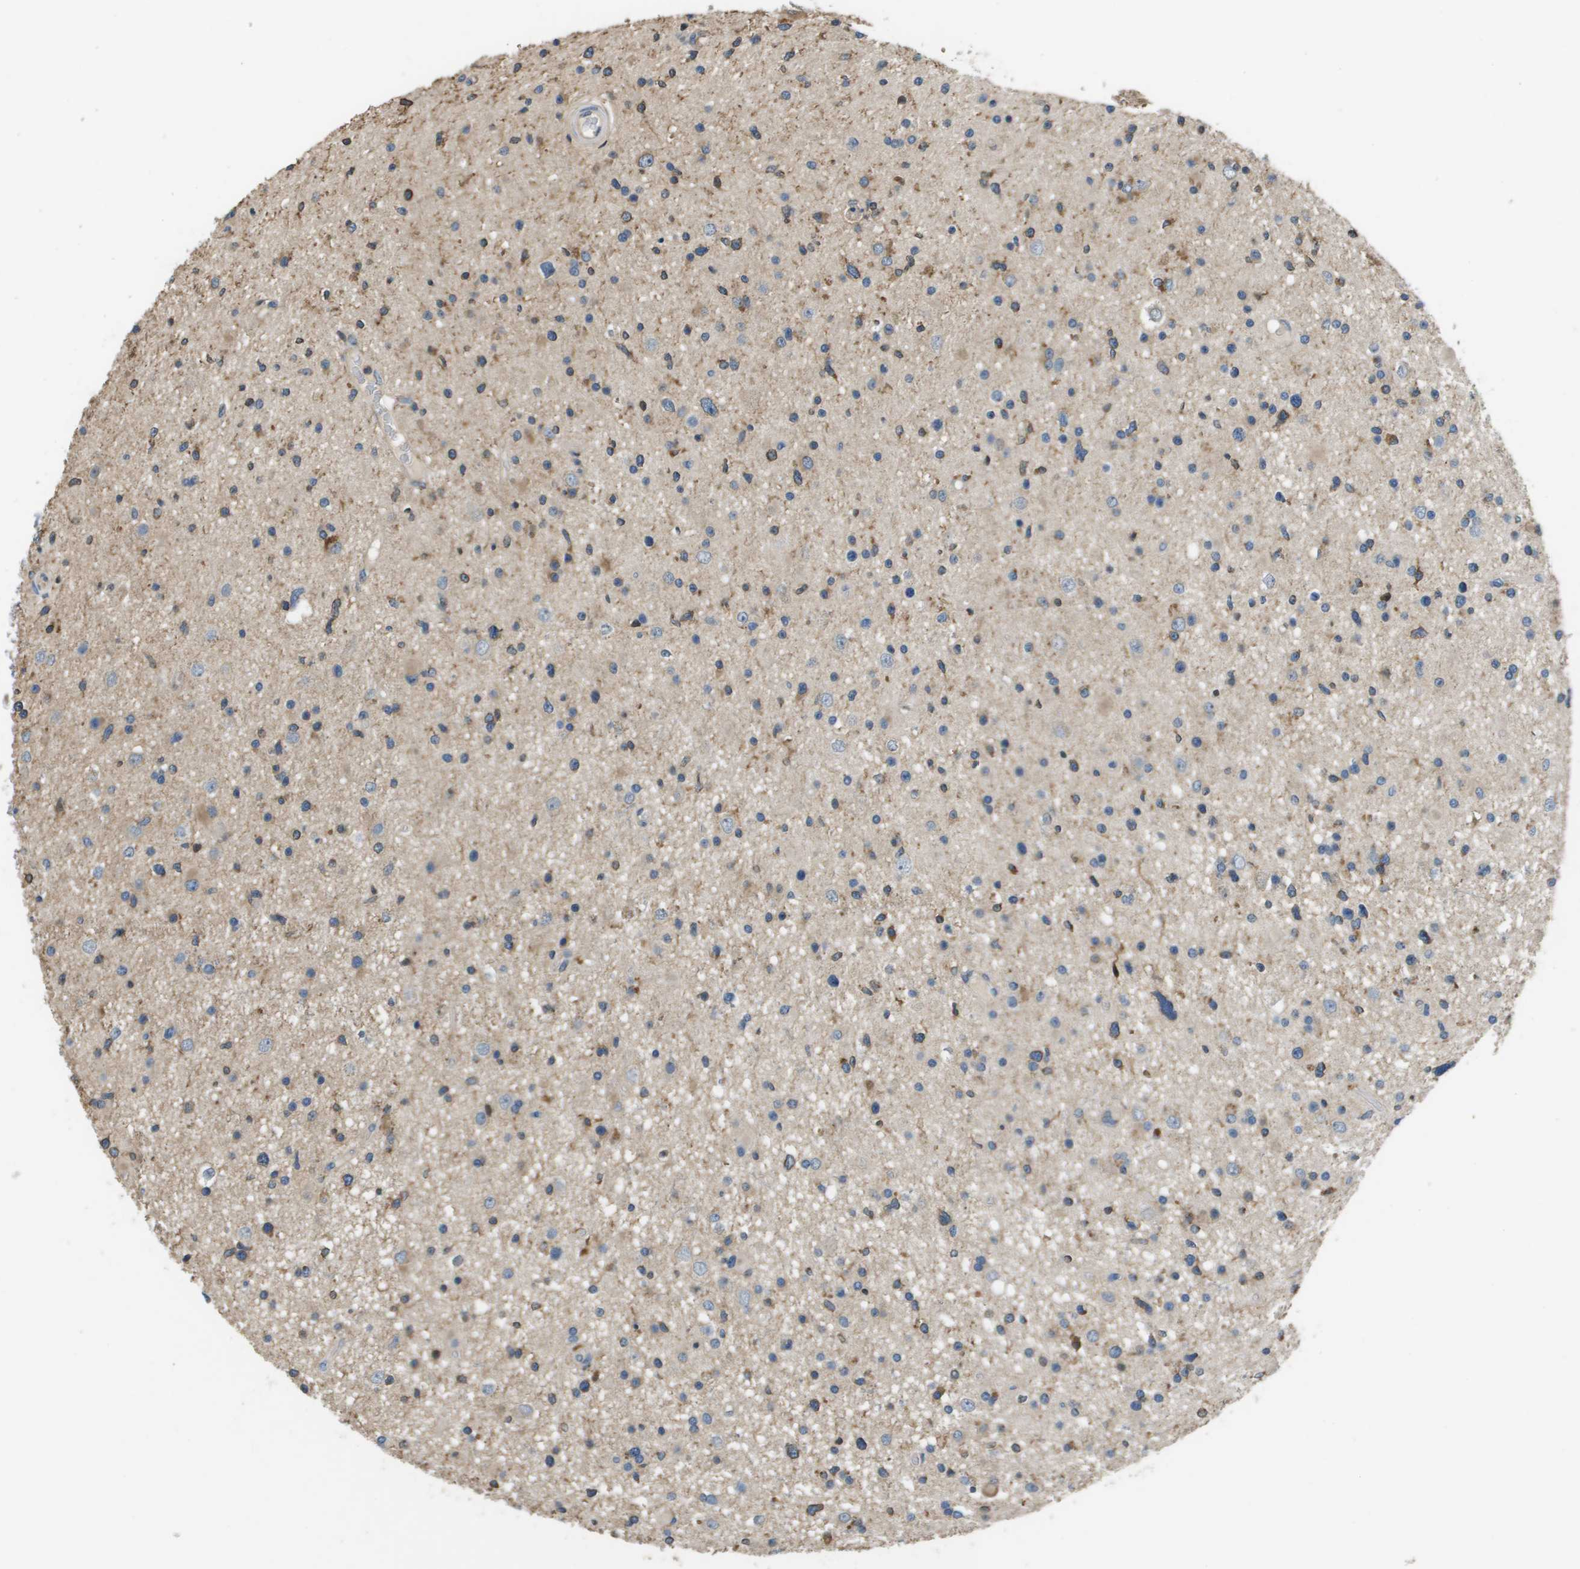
{"staining": {"intensity": "weak", "quantity": "<25%", "location": "cytoplasmic/membranous"}, "tissue": "glioma", "cell_type": "Tumor cells", "image_type": "cancer", "snomed": [{"axis": "morphology", "description": "Glioma, malignant, High grade"}, {"axis": "topography", "description": "Brain"}], "caption": "Immunohistochemical staining of glioma demonstrates no significant positivity in tumor cells.", "gene": "SAMSN1", "patient": {"sex": "male", "age": 33}}